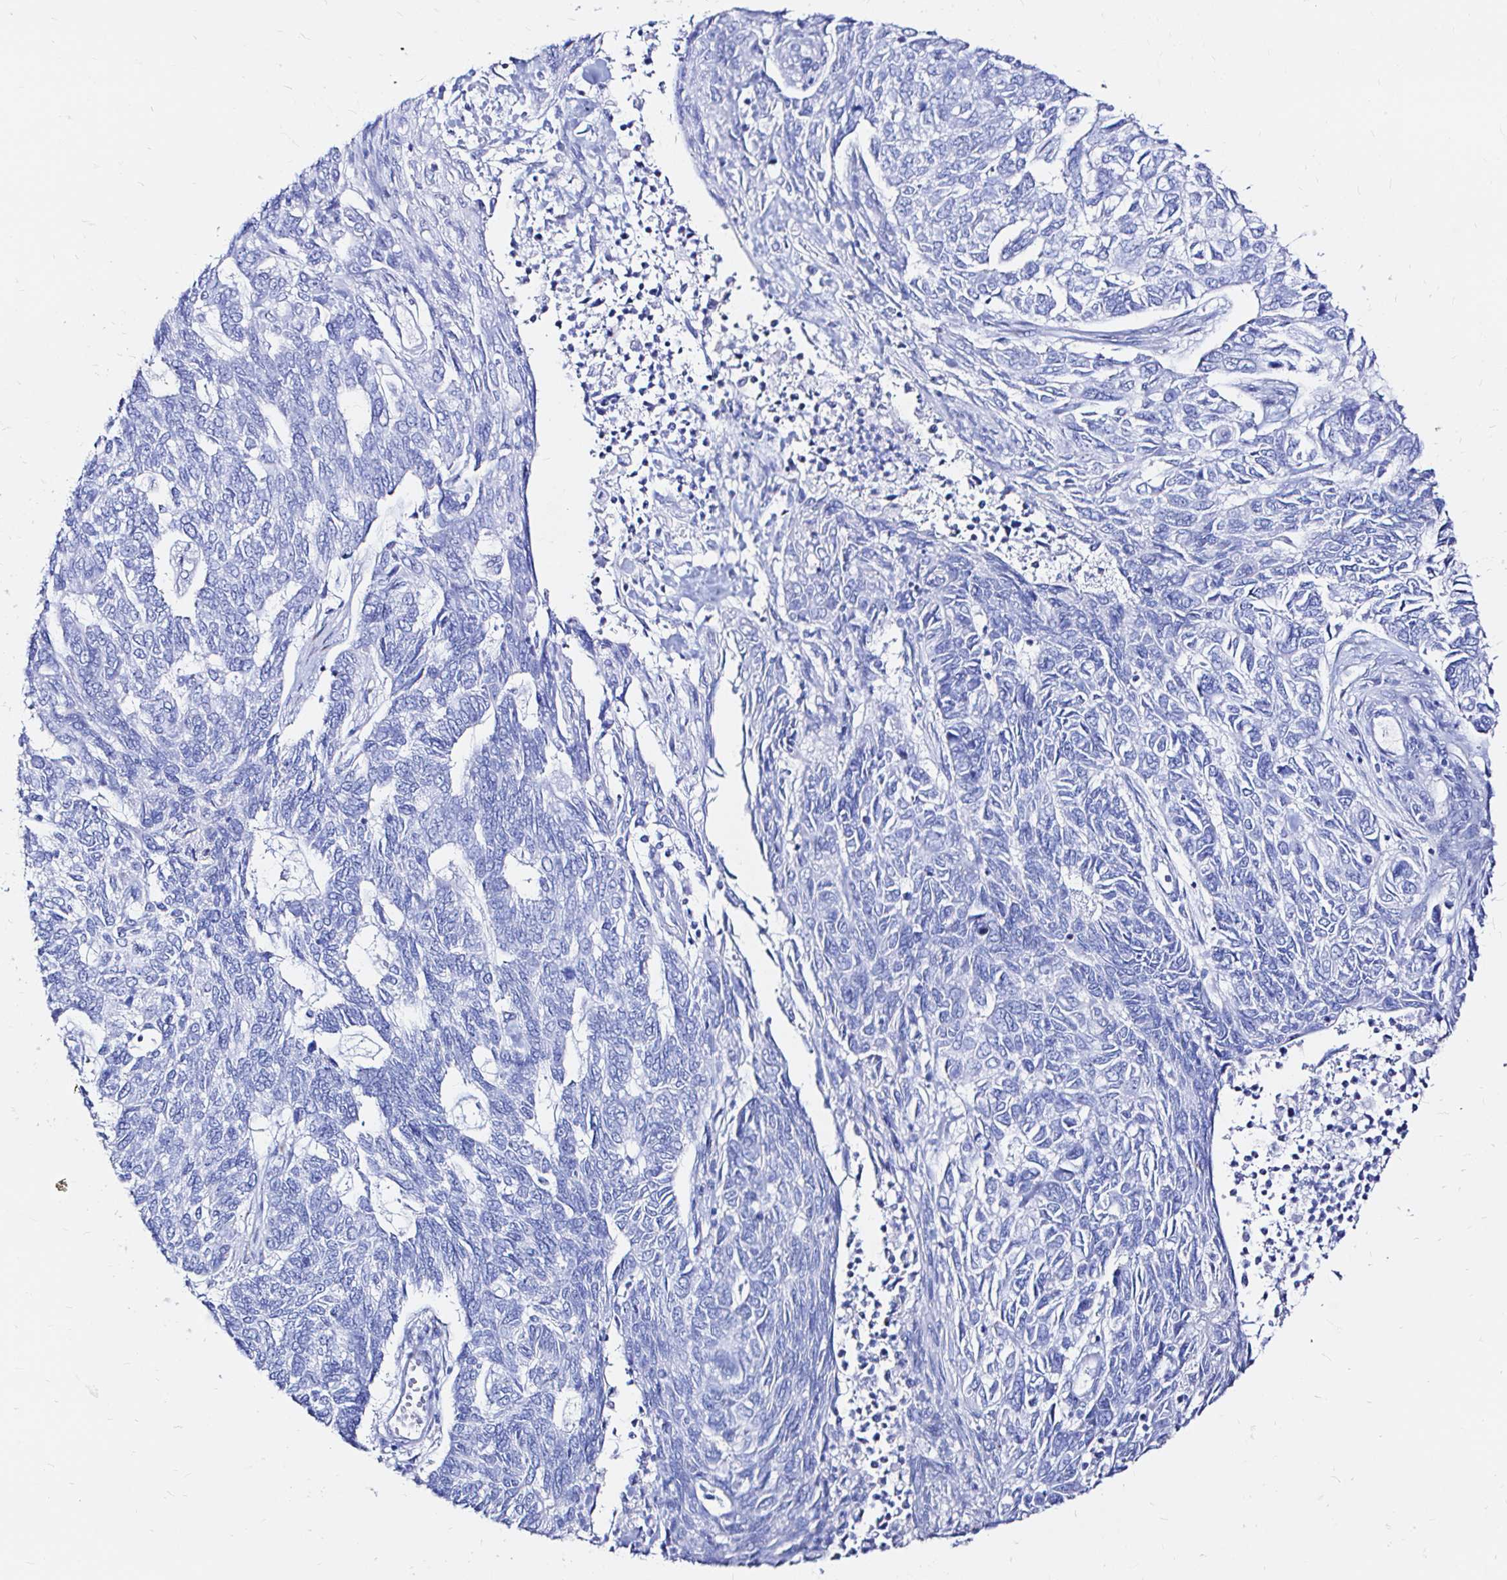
{"staining": {"intensity": "negative", "quantity": "none", "location": "none"}, "tissue": "skin cancer", "cell_type": "Tumor cells", "image_type": "cancer", "snomed": [{"axis": "morphology", "description": "Basal cell carcinoma"}, {"axis": "topography", "description": "Skin"}], "caption": "Tumor cells show no significant expression in basal cell carcinoma (skin).", "gene": "ZNF432", "patient": {"sex": "female", "age": 65}}